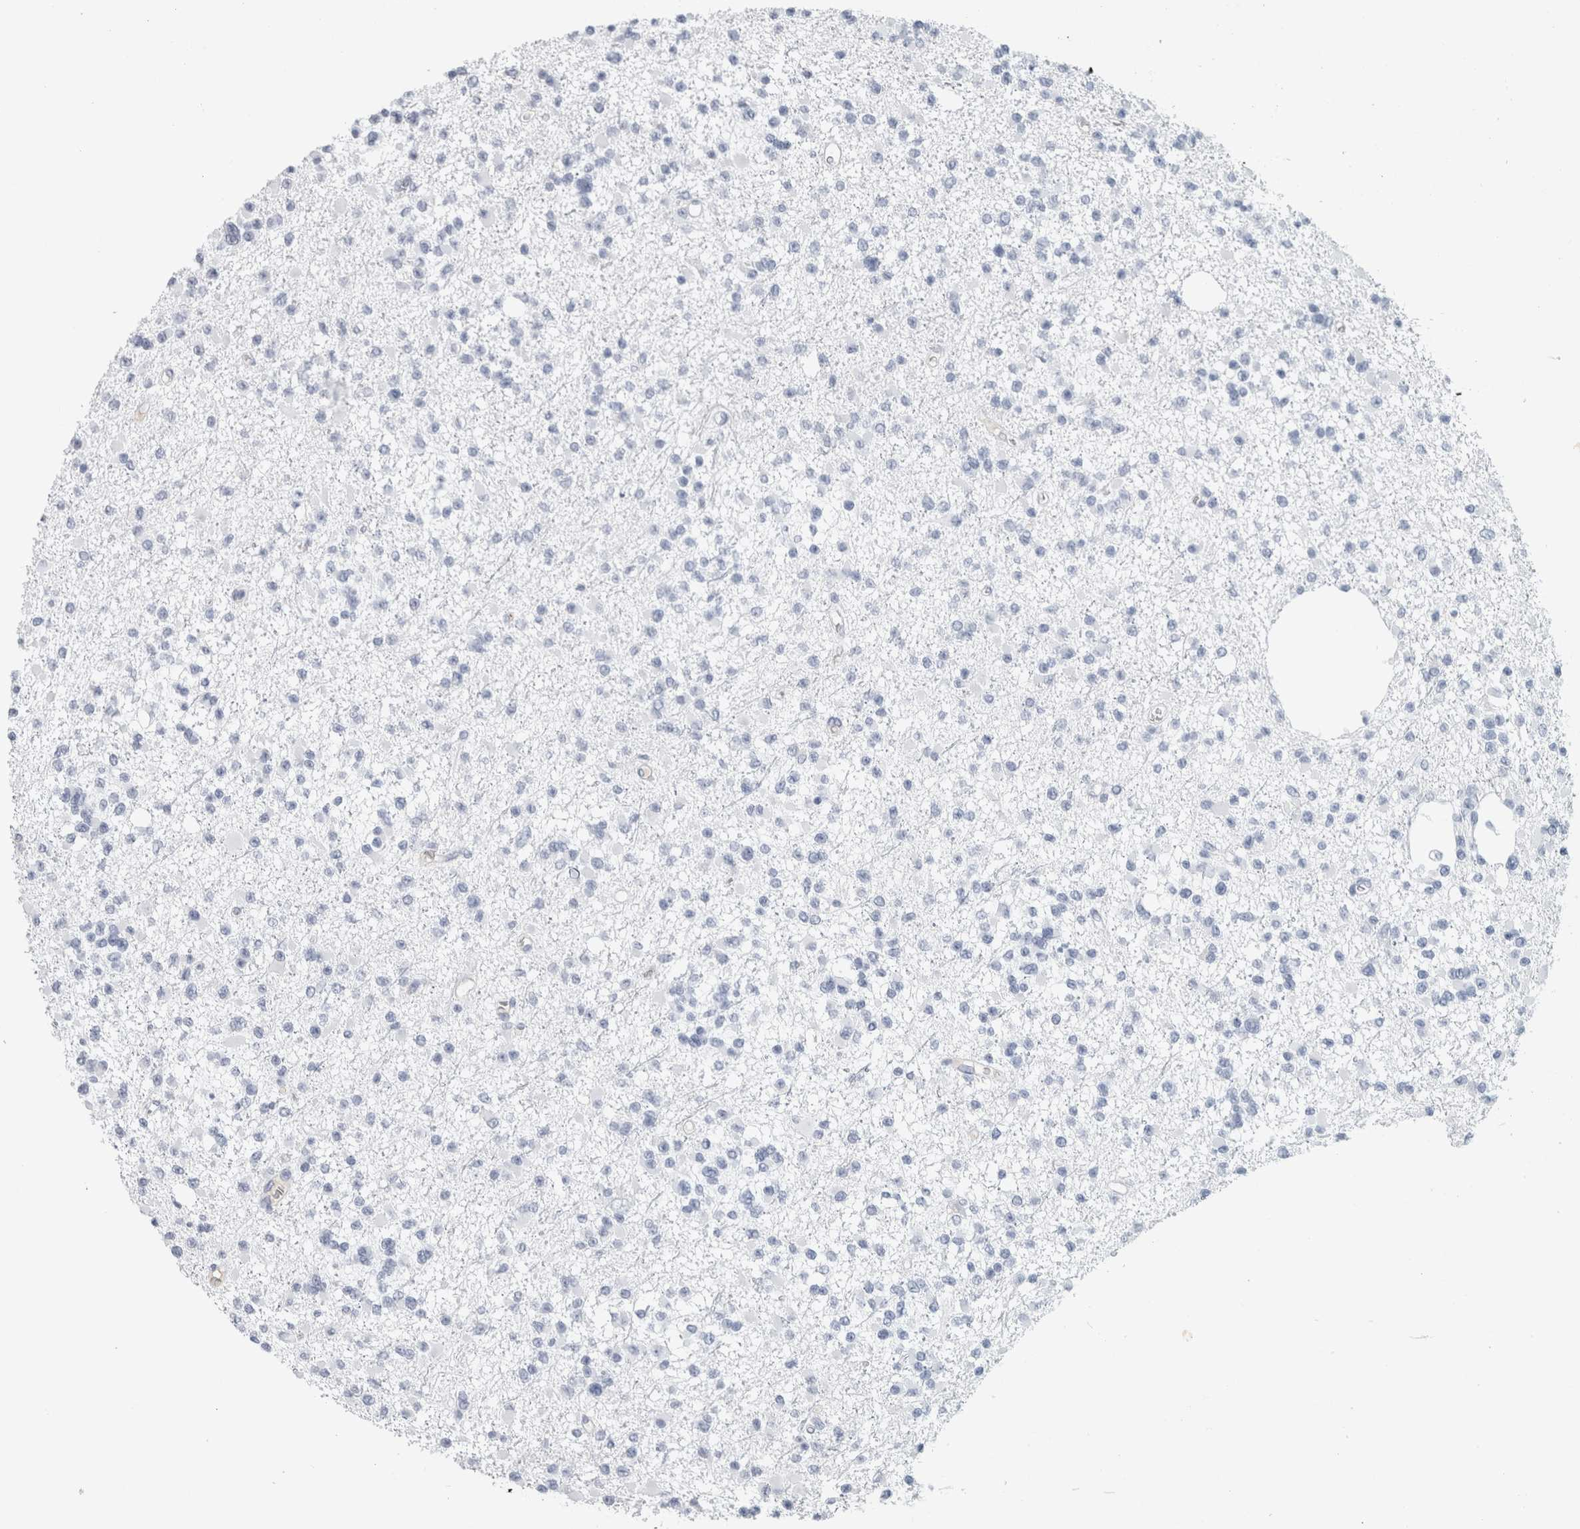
{"staining": {"intensity": "negative", "quantity": "none", "location": "none"}, "tissue": "glioma", "cell_type": "Tumor cells", "image_type": "cancer", "snomed": [{"axis": "morphology", "description": "Glioma, malignant, Low grade"}, {"axis": "topography", "description": "Brain"}], "caption": "Glioma was stained to show a protein in brown. There is no significant expression in tumor cells.", "gene": "CD36", "patient": {"sex": "female", "age": 22}}